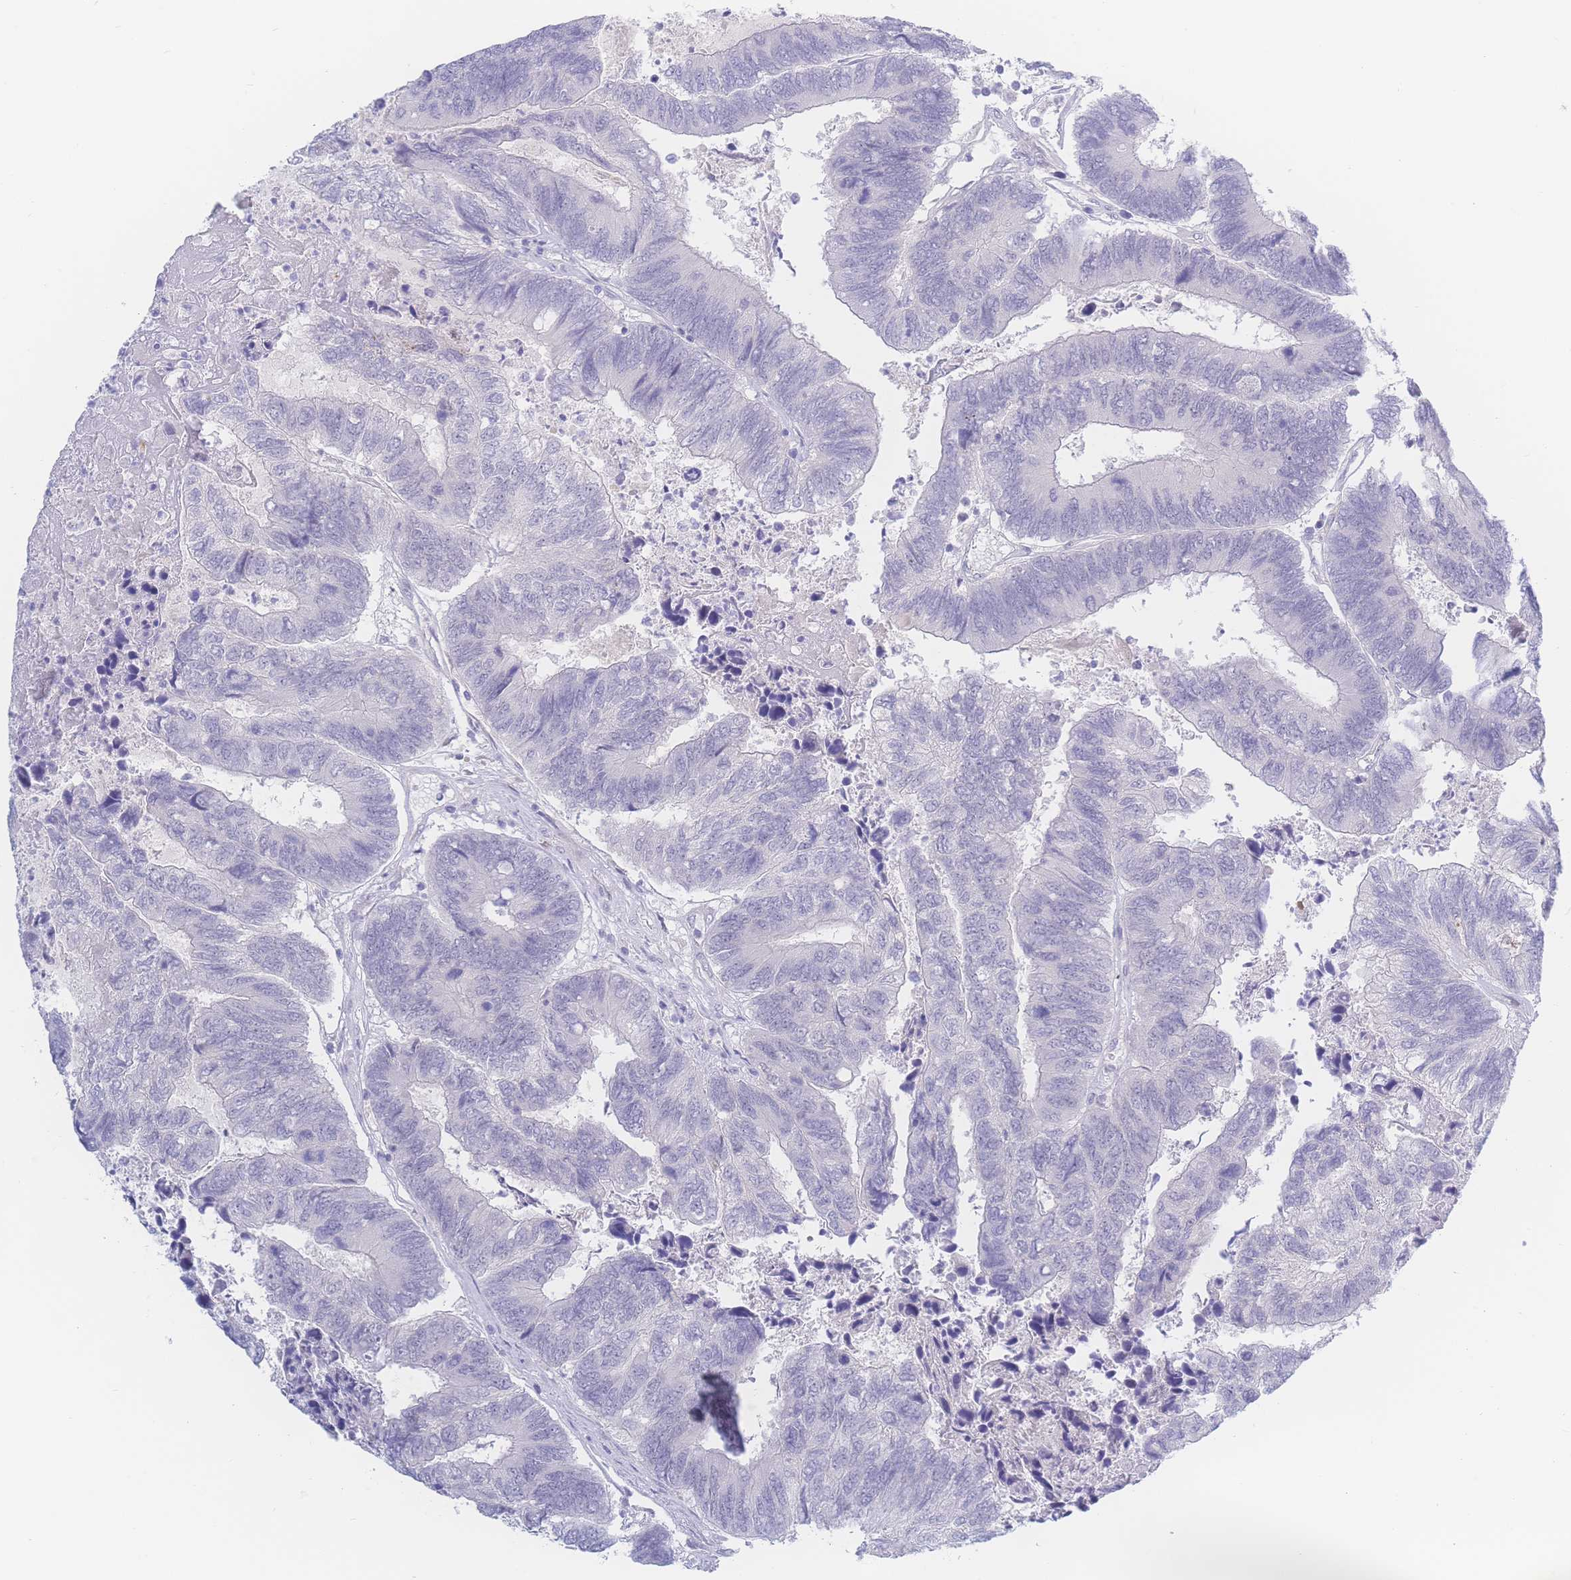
{"staining": {"intensity": "negative", "quantity": "none", "location": "none"}, "tissue": "colorectal cancer", "cell_type": "Tumor cells", "image_type": "cancer", "snomed": [{"axis": "morphology", "description": "Adenocarcinoma, NOS"}, {"axis": "topography", "description": "Colon"}], "caption": "Photomicrograph shows no protein positivity in tumor cells of adenocarcinoma (colorectal) tissue.", "gene": "PRSS22", "patient": {"sex": "female", "age": 67}}